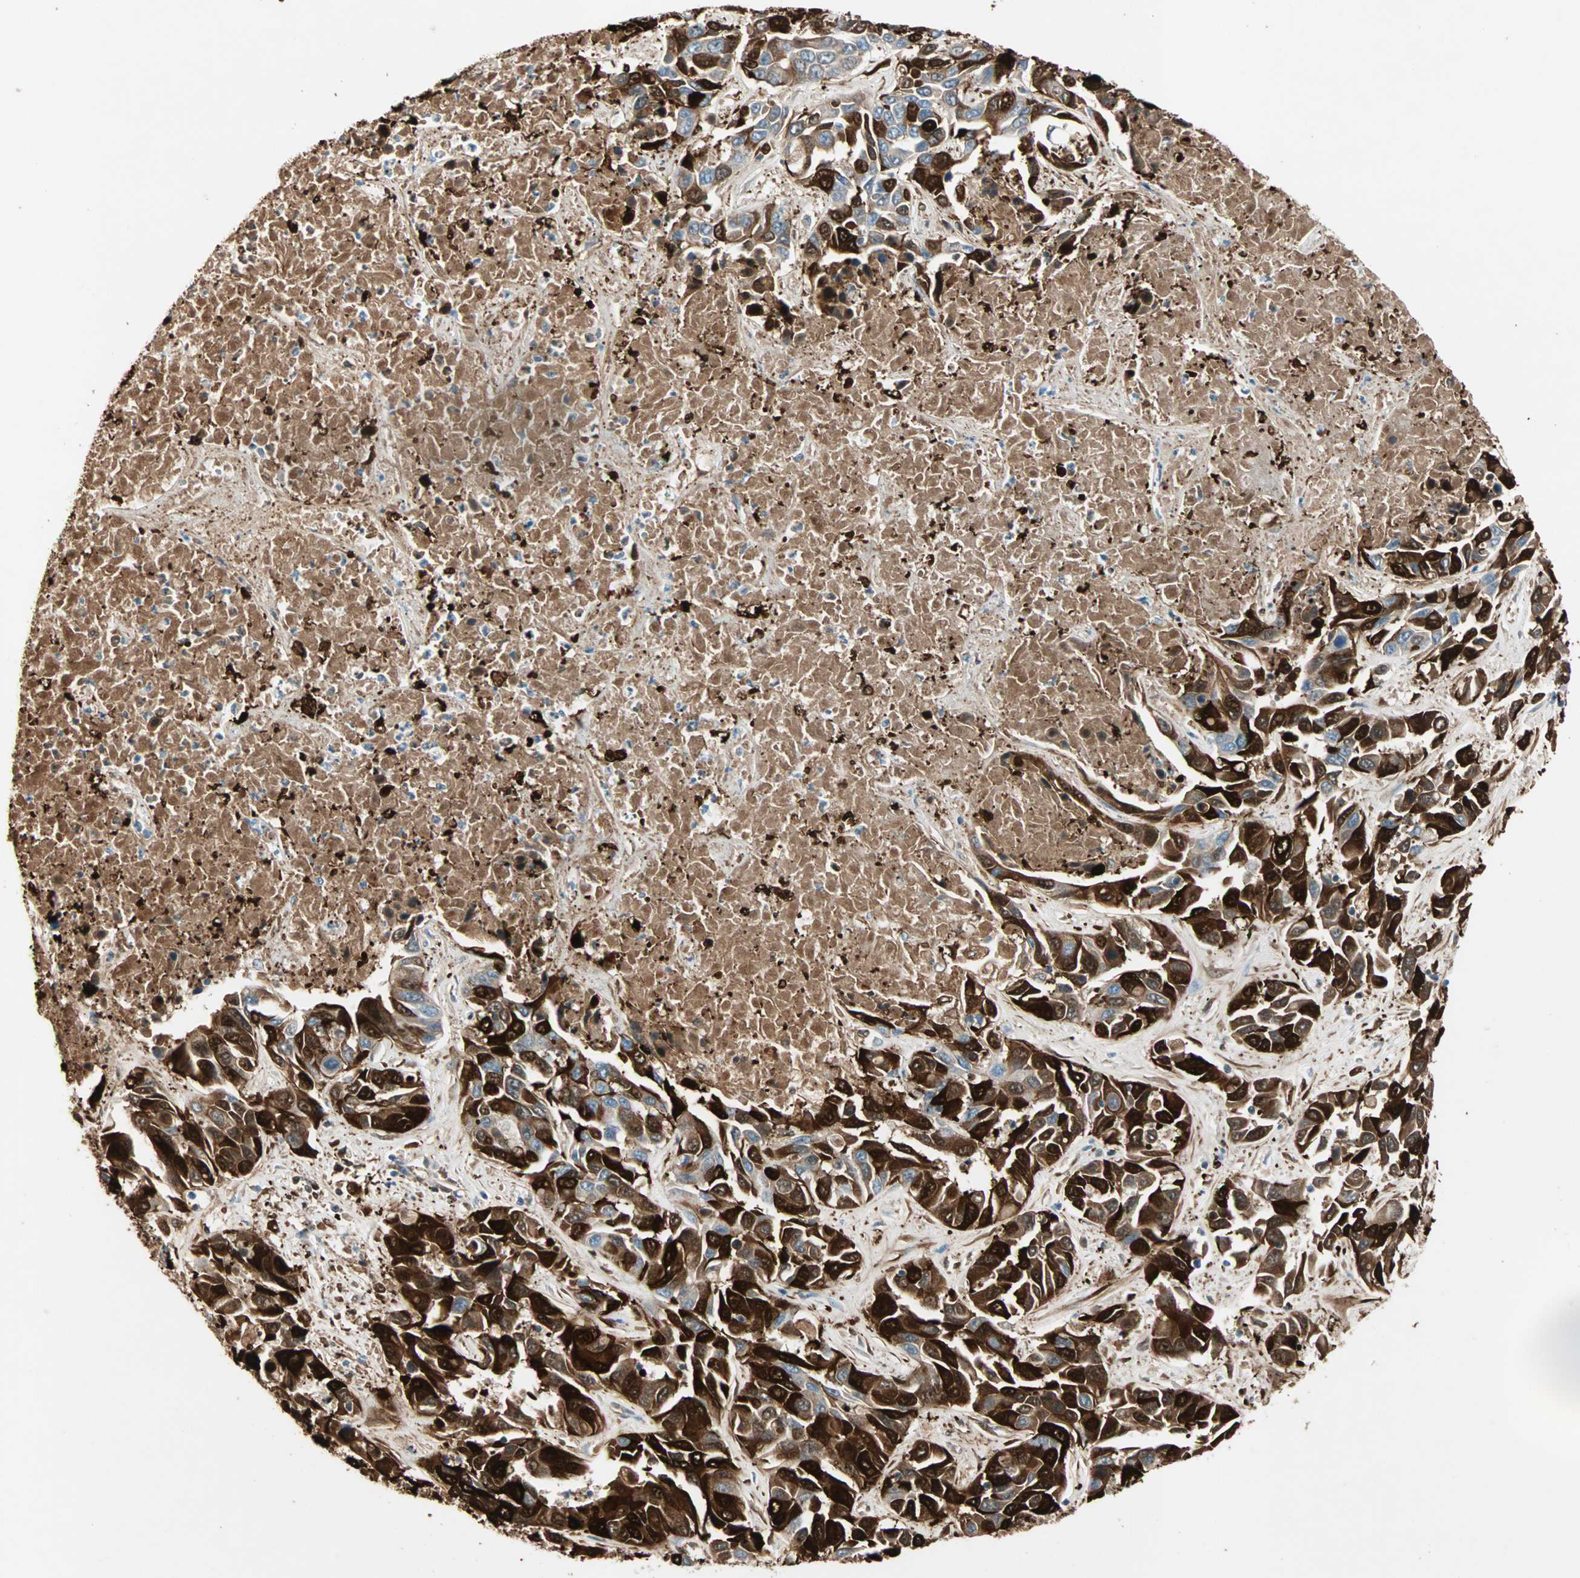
{"staining": {"intensity": "strong", "quantity": ">75%", "location": "cytoplasmic/membranous,nuclear"}, "tissue": "liver cancer", "cell_type": "Tumor cells", "image_type": "cancer", "snomed": [{"axis": "morphology", "description": "Cholangiocarcinoma"}, {"axis": "topography", "description": "Liver"}], "caption": "About >75% of tumor cells in liver cholangiocarcinoma exhibit strong cytoplasmic/membranous and nuclear protein staining as visualized by brown immunohistochemical staining.", "gene": "RTL6", "patient": {"sex": "female", "age": 52}}